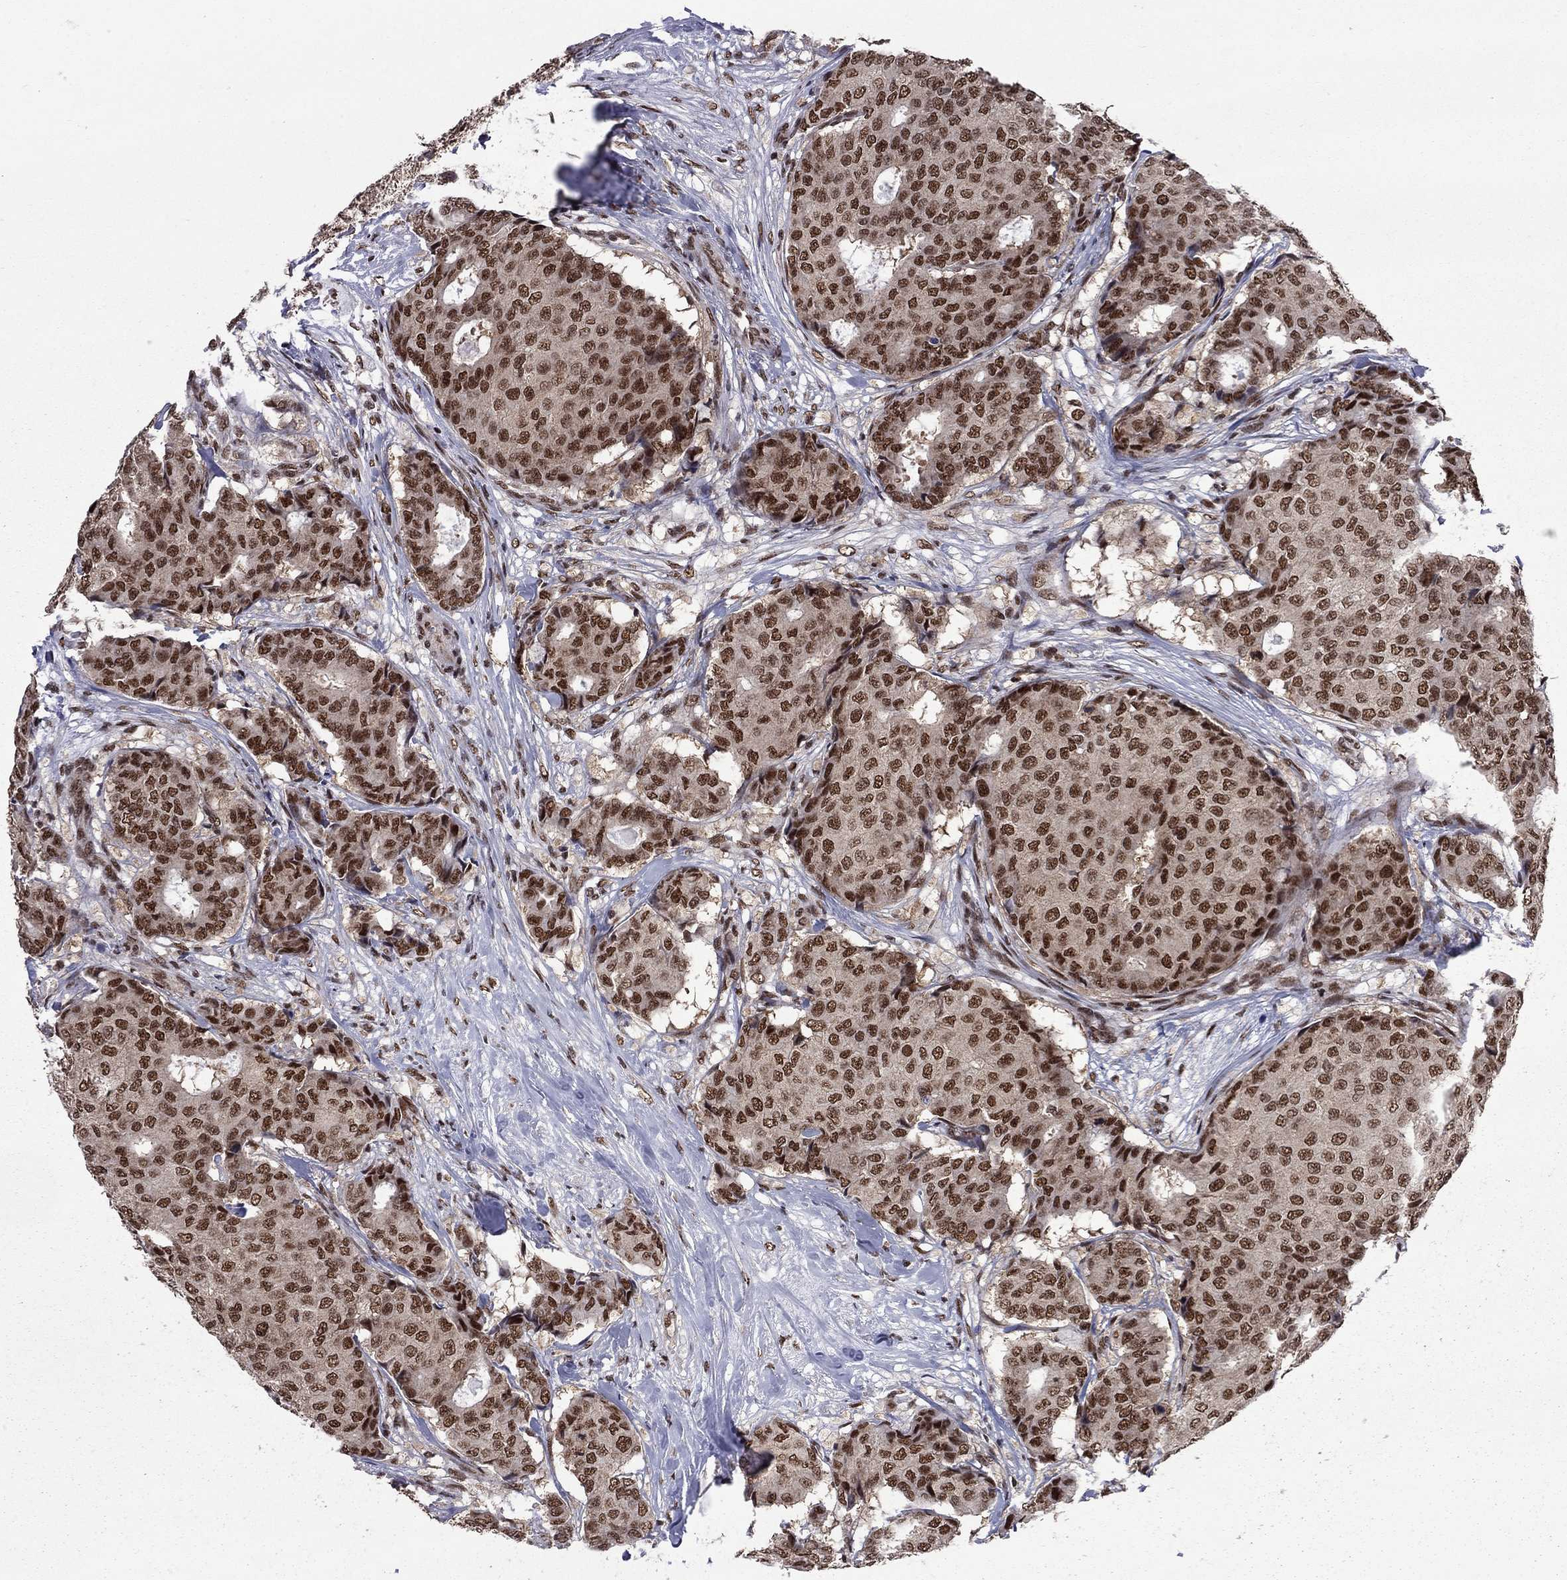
{"staining": {"intensity": "strong", "quantity": ">75%", "location": "nuclear"}, "tissue": "breast cancer", "cell_type": "Tumor cells", "image_type": "cancer", "snomed": [{"axis": "morphology", "description": "Duct carcinoma"}, {"axis": "topography", "description": "Breast"}], "caption": "An IHC micrograph of neoplastic tissue is shown. Protein staining in brown shows strong nuclear positivity in breast cancer (invasive ductal carcinoma) within tumor cells.", "gene": "MED25", "patient": {"sex": "female", "age": 75}}